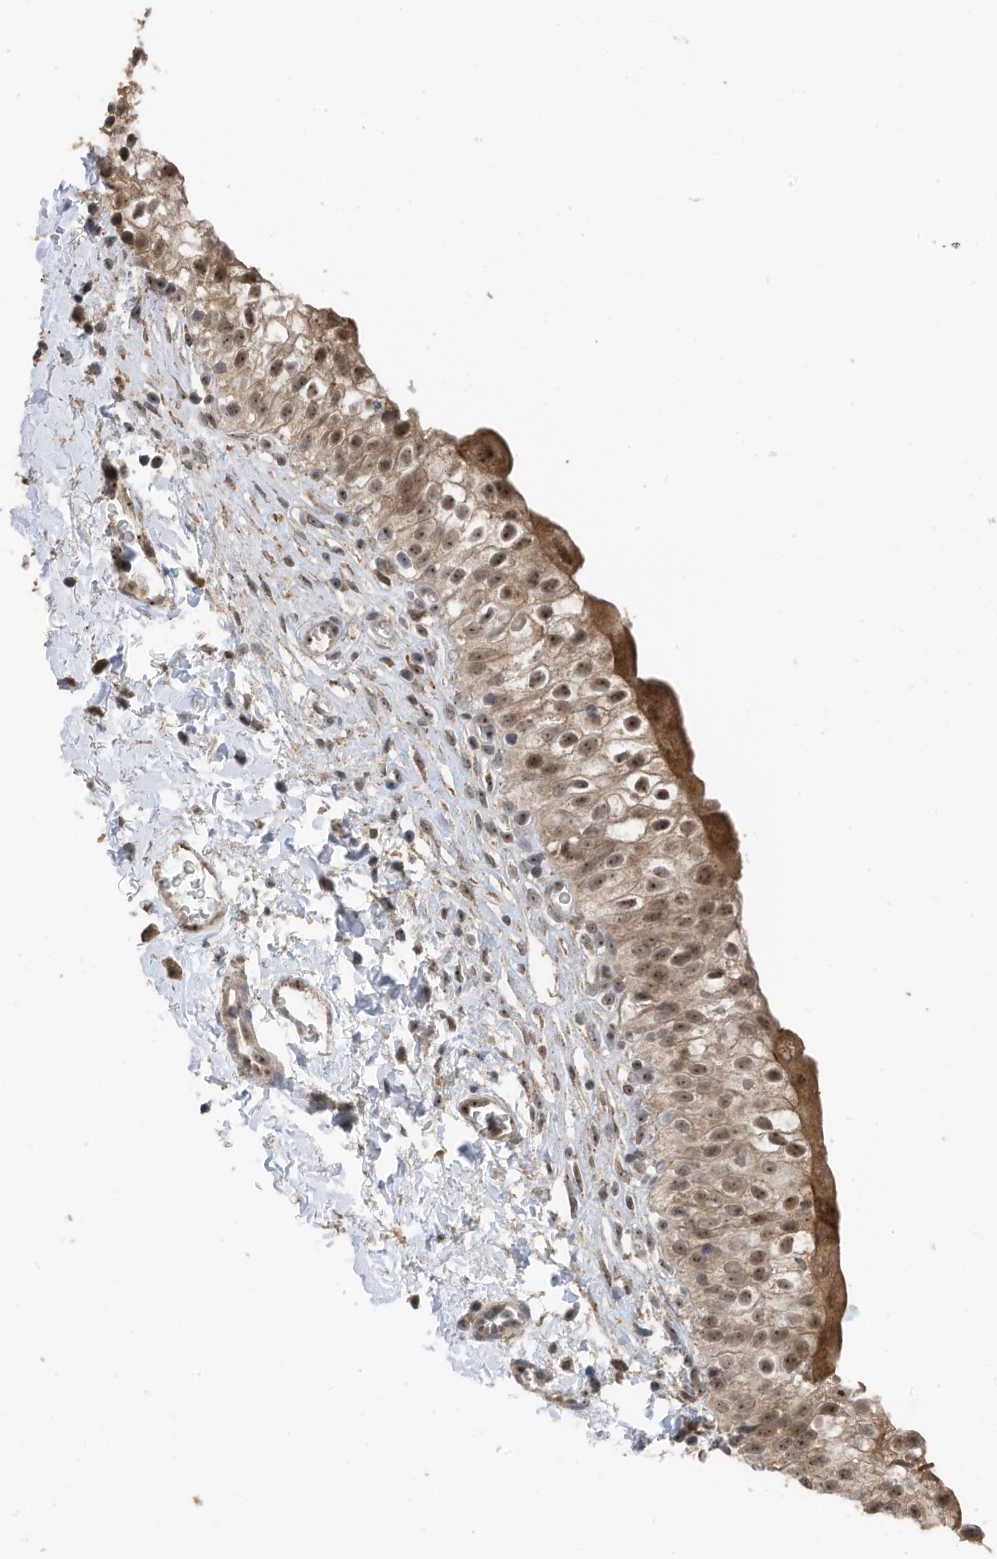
{"staining": {"intensity": "moderate", "quantity": ">75%", "location": "cytoplasmic/membranous,nuclear"}, "tissue": "urinary bladder", "cell_type": "Urothelial cells", "image_type": "normal", "snomed": [{"axis": "morphology", "description": "Normal tissue, NOS"}, {"axis": "topography", "description": "Urinary bladder"}], "caption": "Brown immunohistochemical staining in unremarkable human urinary bladder displays moderate cytoplasmic/membranous,nuclear positivity in approximately >75% of urothelial cells. (DAB IHC, brown staining for protein, blue staining for nuclei).", "gene": "ERLEC1", "patient": {"sex": "male", "age": 55}}